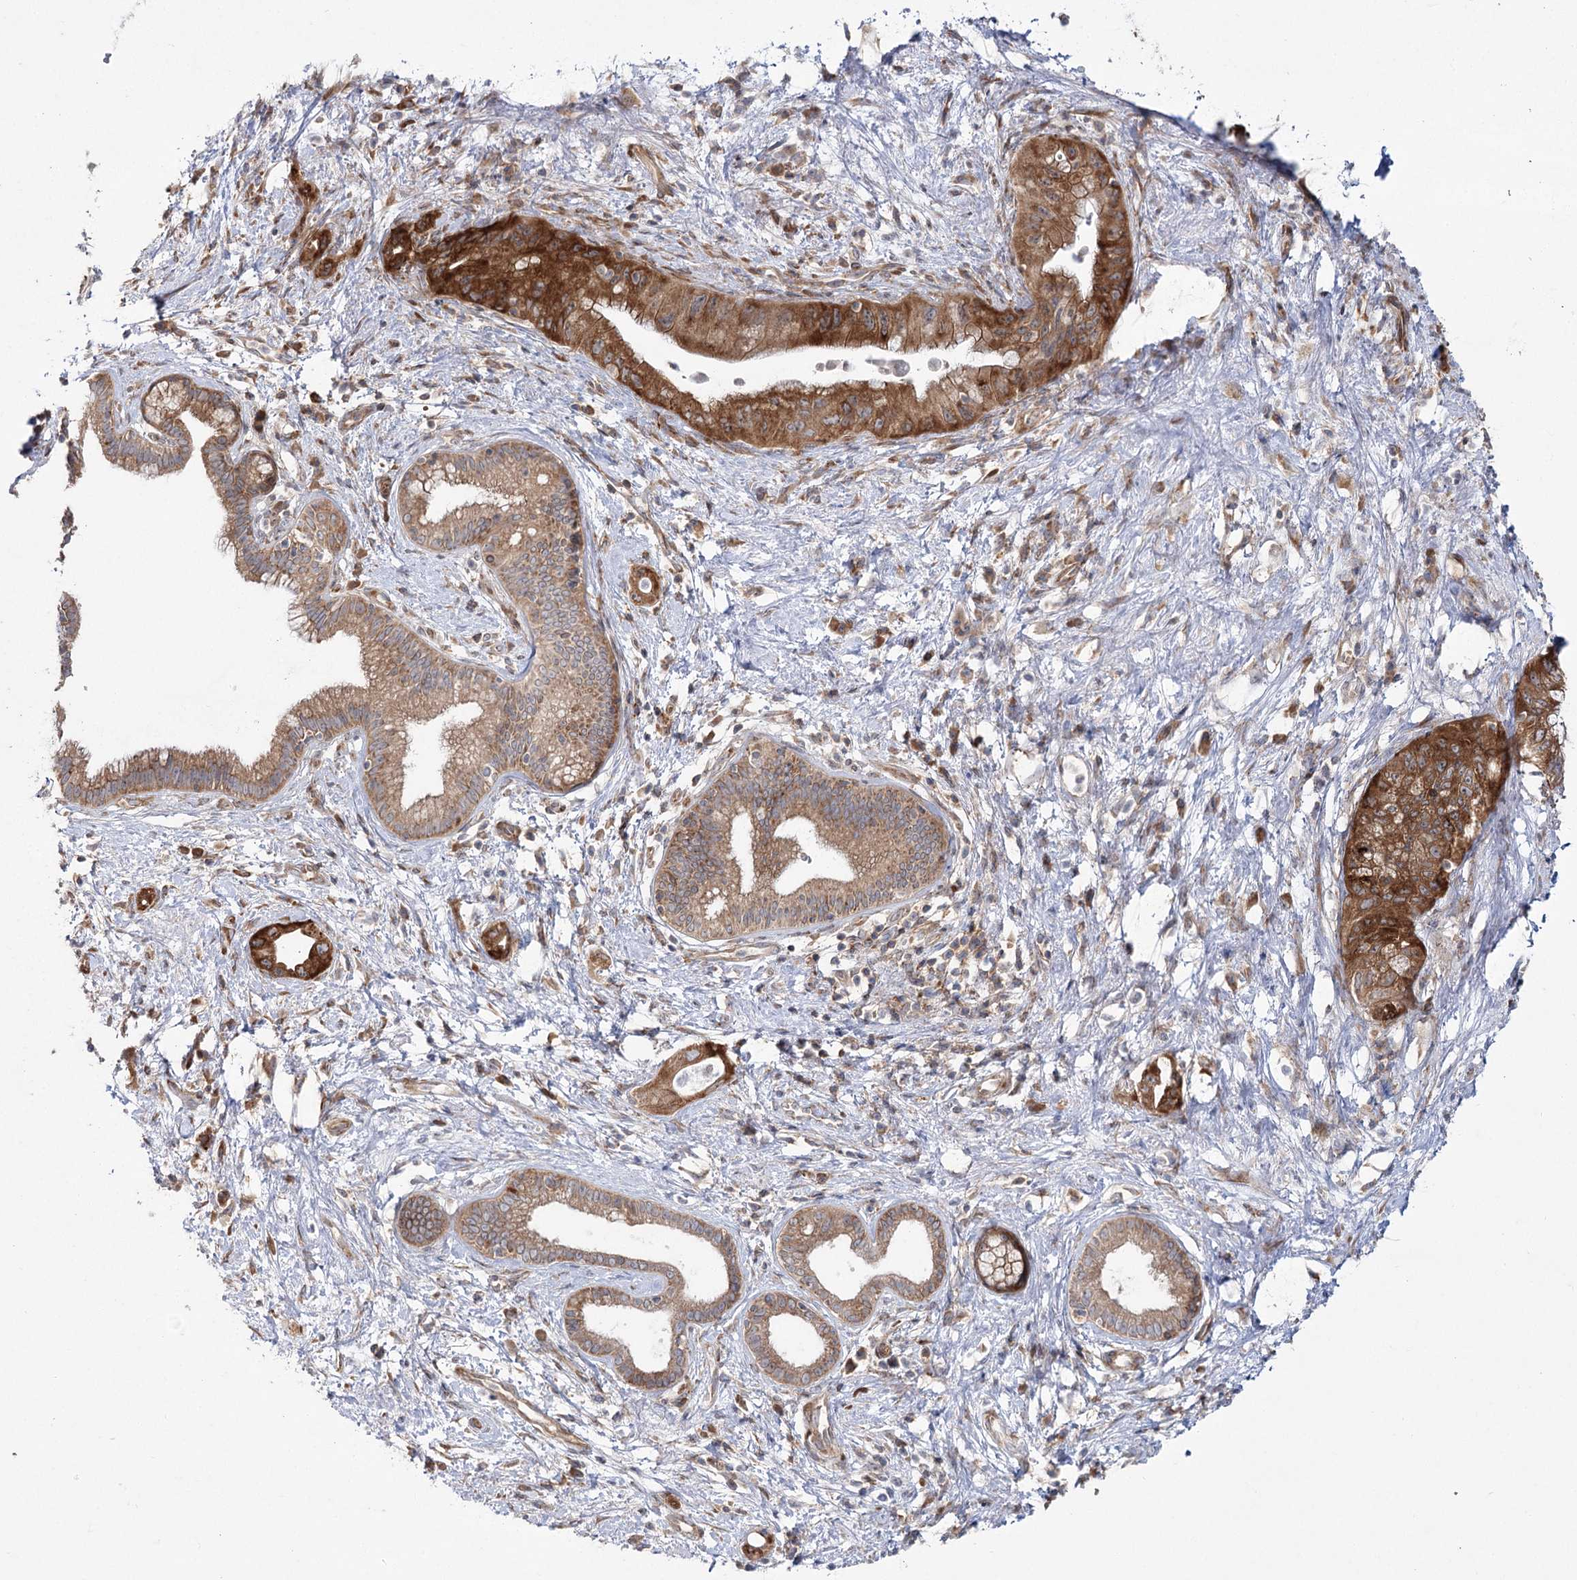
{"staining": {"intensity": "strong", "quantity": "25%-75%", "location": "cytoplasmic/membranous"}, "tissue": "pancreatic cancer", "cell_type": "Tumor cells", "image_type": "cancer", "snomed": [{"axis": "morphology", "description": "Adenocarcinoma, NOS"}, {"axis": "topography", "description": "Pancreas"}], "caption": "Adenocarcinoma (pancreatic) tissue reveals strong cytoplasmic/membranous expression in about 25%-75% of tumor cells (Stains: DAB in brown, nuclei in blue, Microscopy: brightfield microscopy at high magnification).", "gene": "VWA2", "patient": {"sex": "female", "age": 73}}